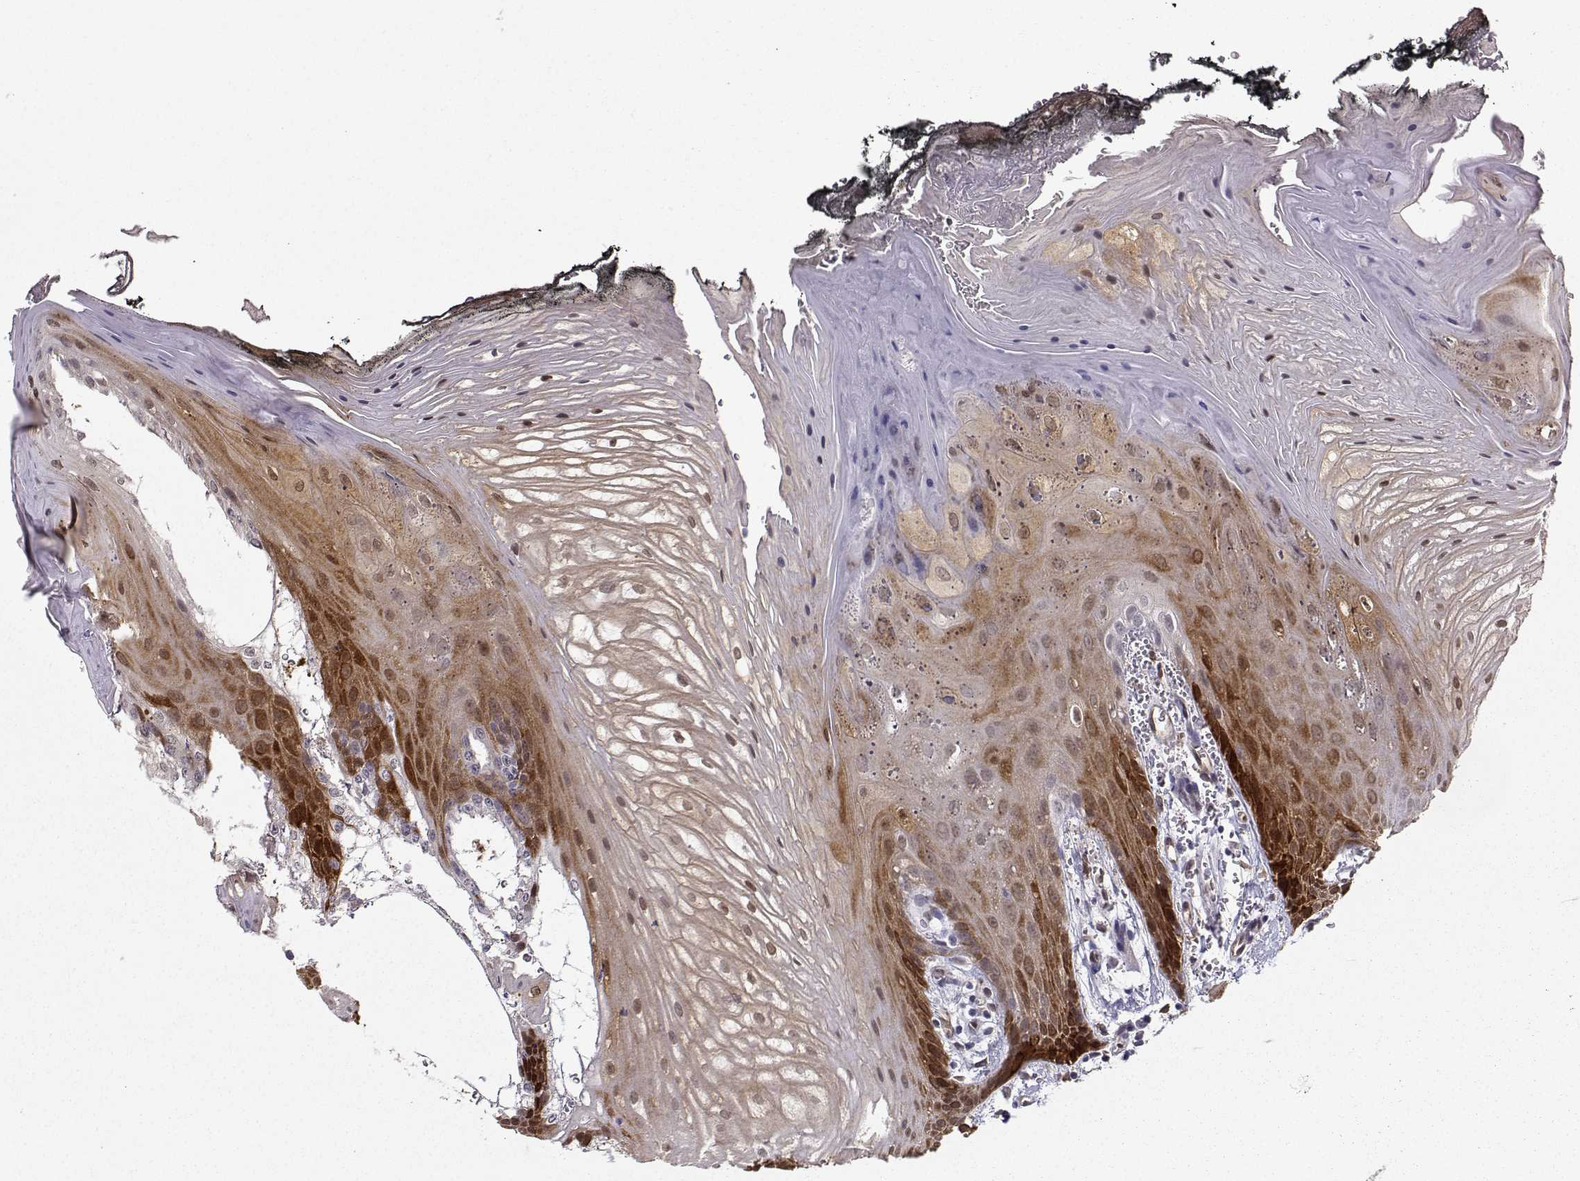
{"staining": {"intensity": "strong", "quantity": "<25%", "location": "cytoplasmic/membranous"}, "tissue": "oral mucosa", "cell_type": "Squamous epithelial cells", "image_type": "normal", "snomed": [{"axis": "morphology", "description": "Normal tissue, NOS"}, {"axis": "morphology", "description": "Squamous cell carcinoma, NOS"}, {"axis": "topography", "description": "Oral tissue"}, {"axis": "topography", "description": "Head-Neck"}], "caption": "The histopathology image demonstrates staining of benign oral mucosa, revealing strong cytoplasmic/membranous protein expression (brown color) within squamous epithelial cells. The protein of interest is shown in brown color, while the nuclei are stained blue.", "gene": "NQO1", "patient": {"sex": "male", "age": 65}}